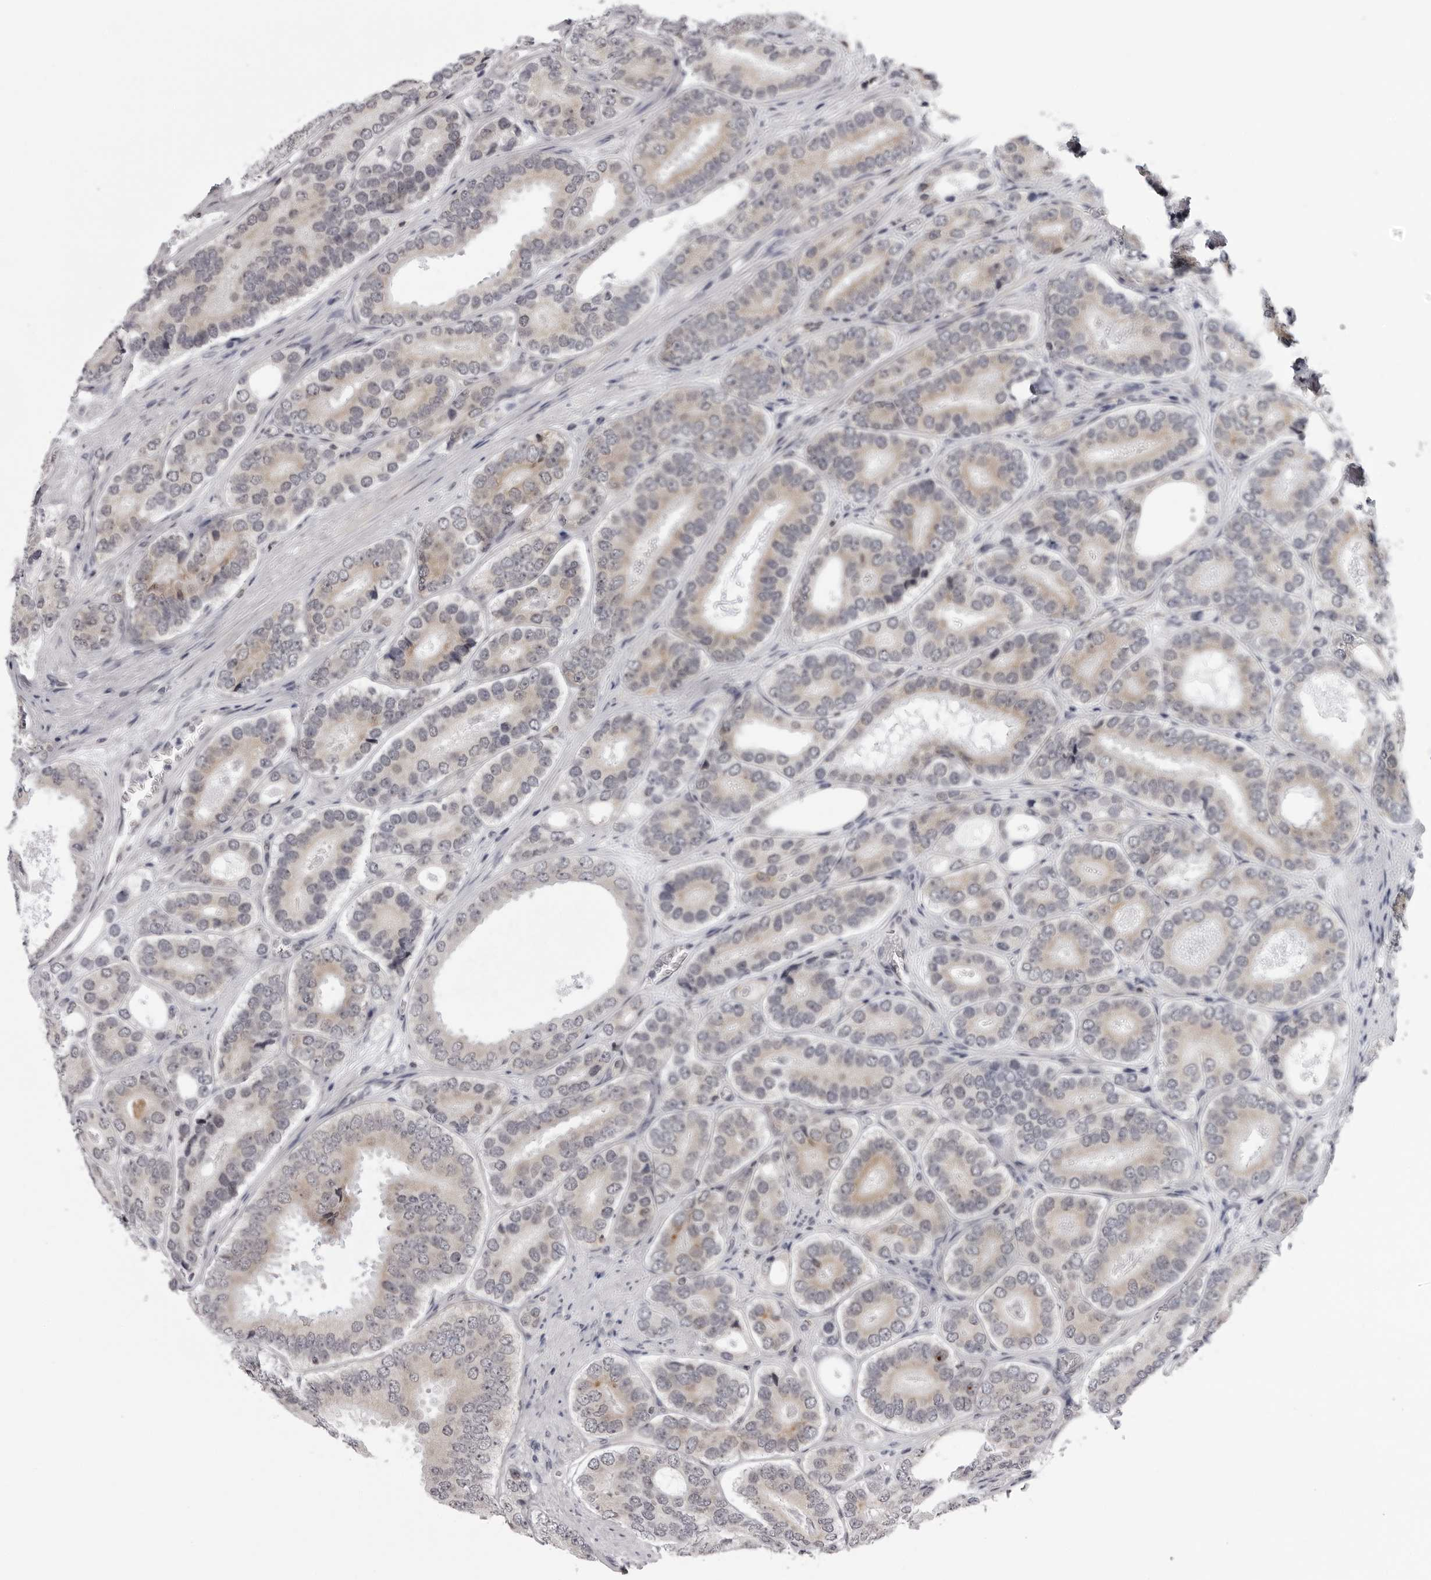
{"staining": {"intensity": "weak", "quantity": ">75%", "location": "cytoplasmic/membranous"}, "tissue": "prostate cancer", "cell_type": "Tumor cells", "image_type": "cancer", "snomed": [{"axis": "morphology", "description": "Adenocarcinoma, High grade"}, {"axis": "topography", "description": "Prostate"}], "caption": "Prostate cancer stained for a protein (brown) reveals weak cytoplasmic/membranous positive staining in approximately >75% of tumor cells.", "gene": "GCSAML", "patient": {"sex": "male", "age": 56}}